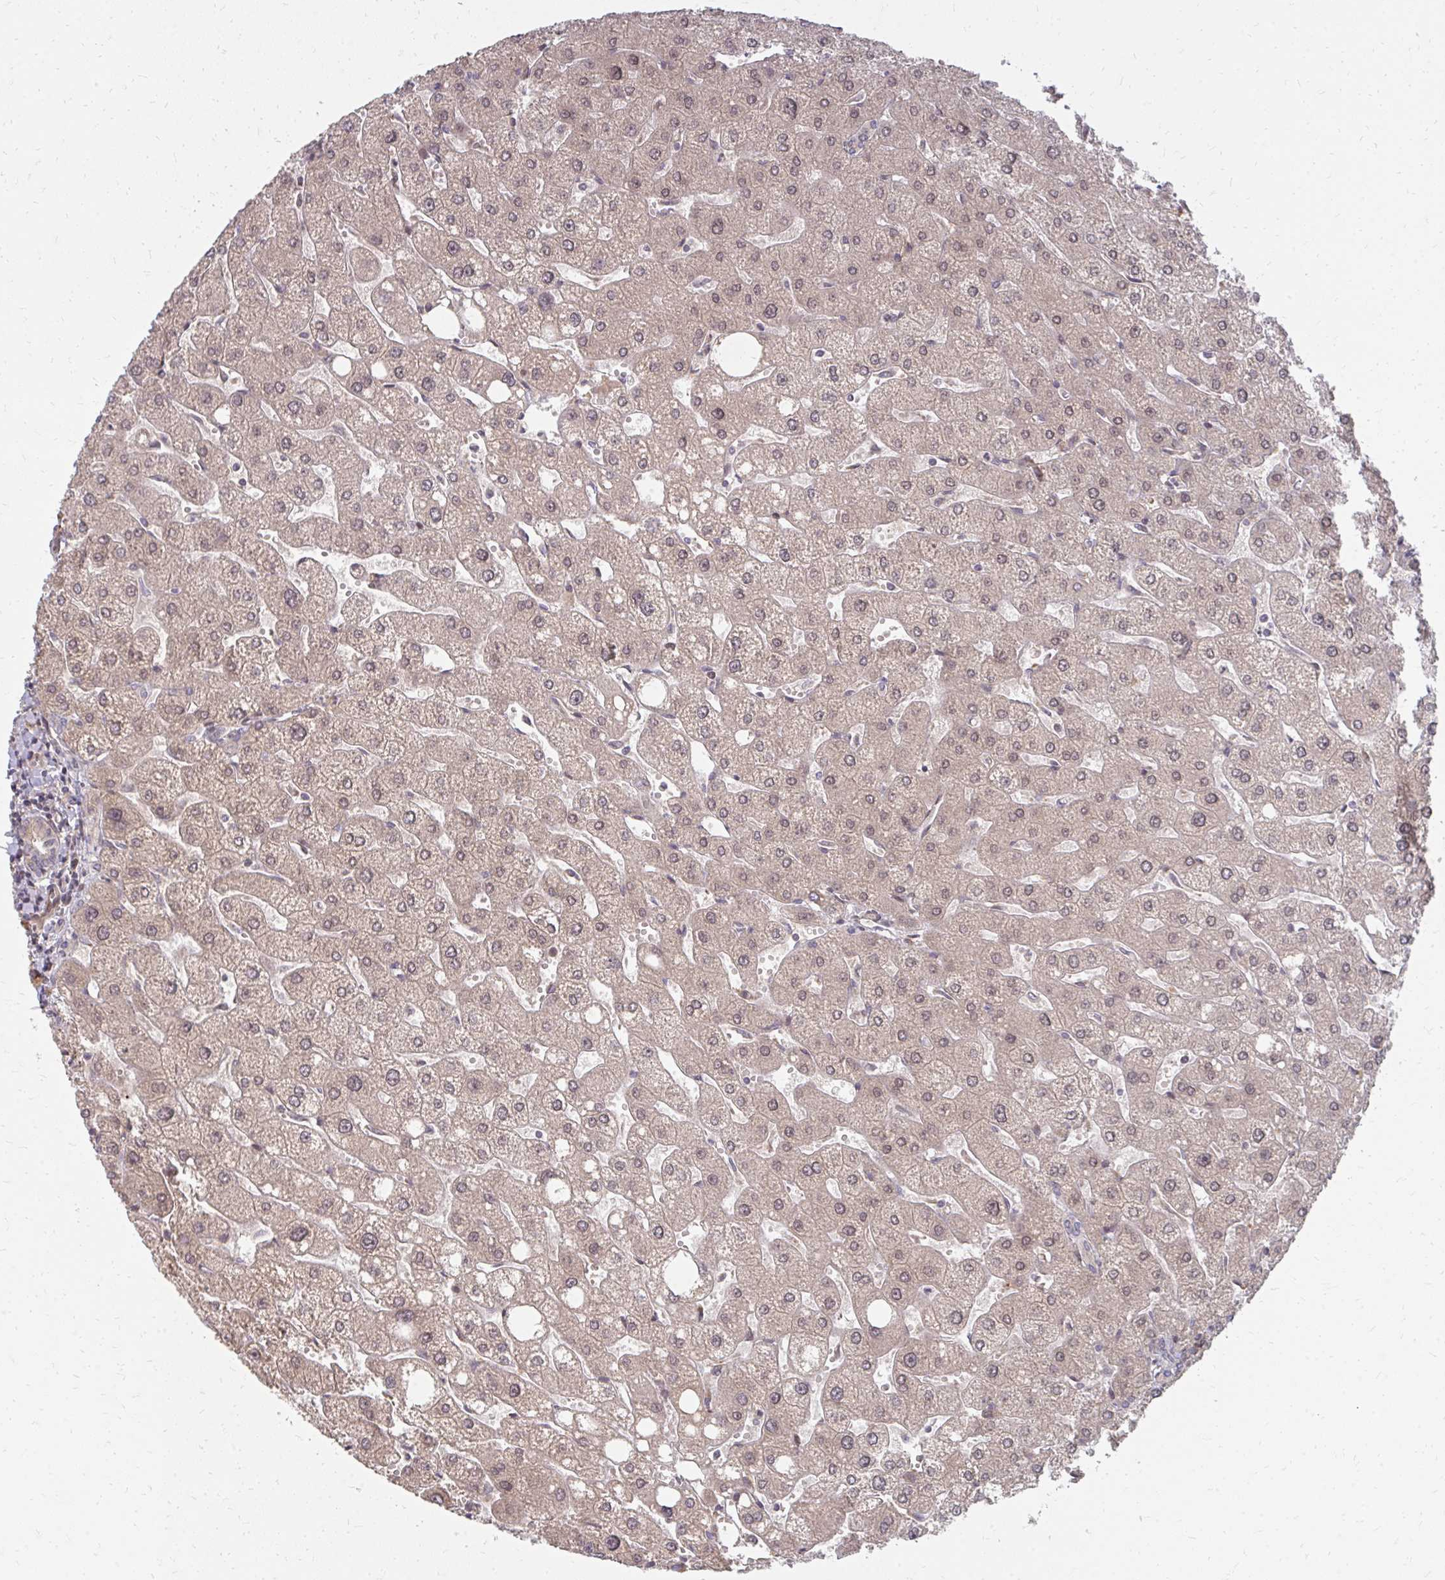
{"staining": {"intensity": "negative", "quantity": "none", "location": "none"}, "tissue": "liver", "cell_type": "Cholangiocytes", "image_type": "normal", "snomed": [{"axis": "morphology", "description": "Normal tissue, NOS"}, {"axis": "topography", "description": "Liver"}], "caption": "Cholangiocytes show no significant positivity in normal liver.", "gene": "ZNF285", "patient": {"sex": "male", "age": 67}}